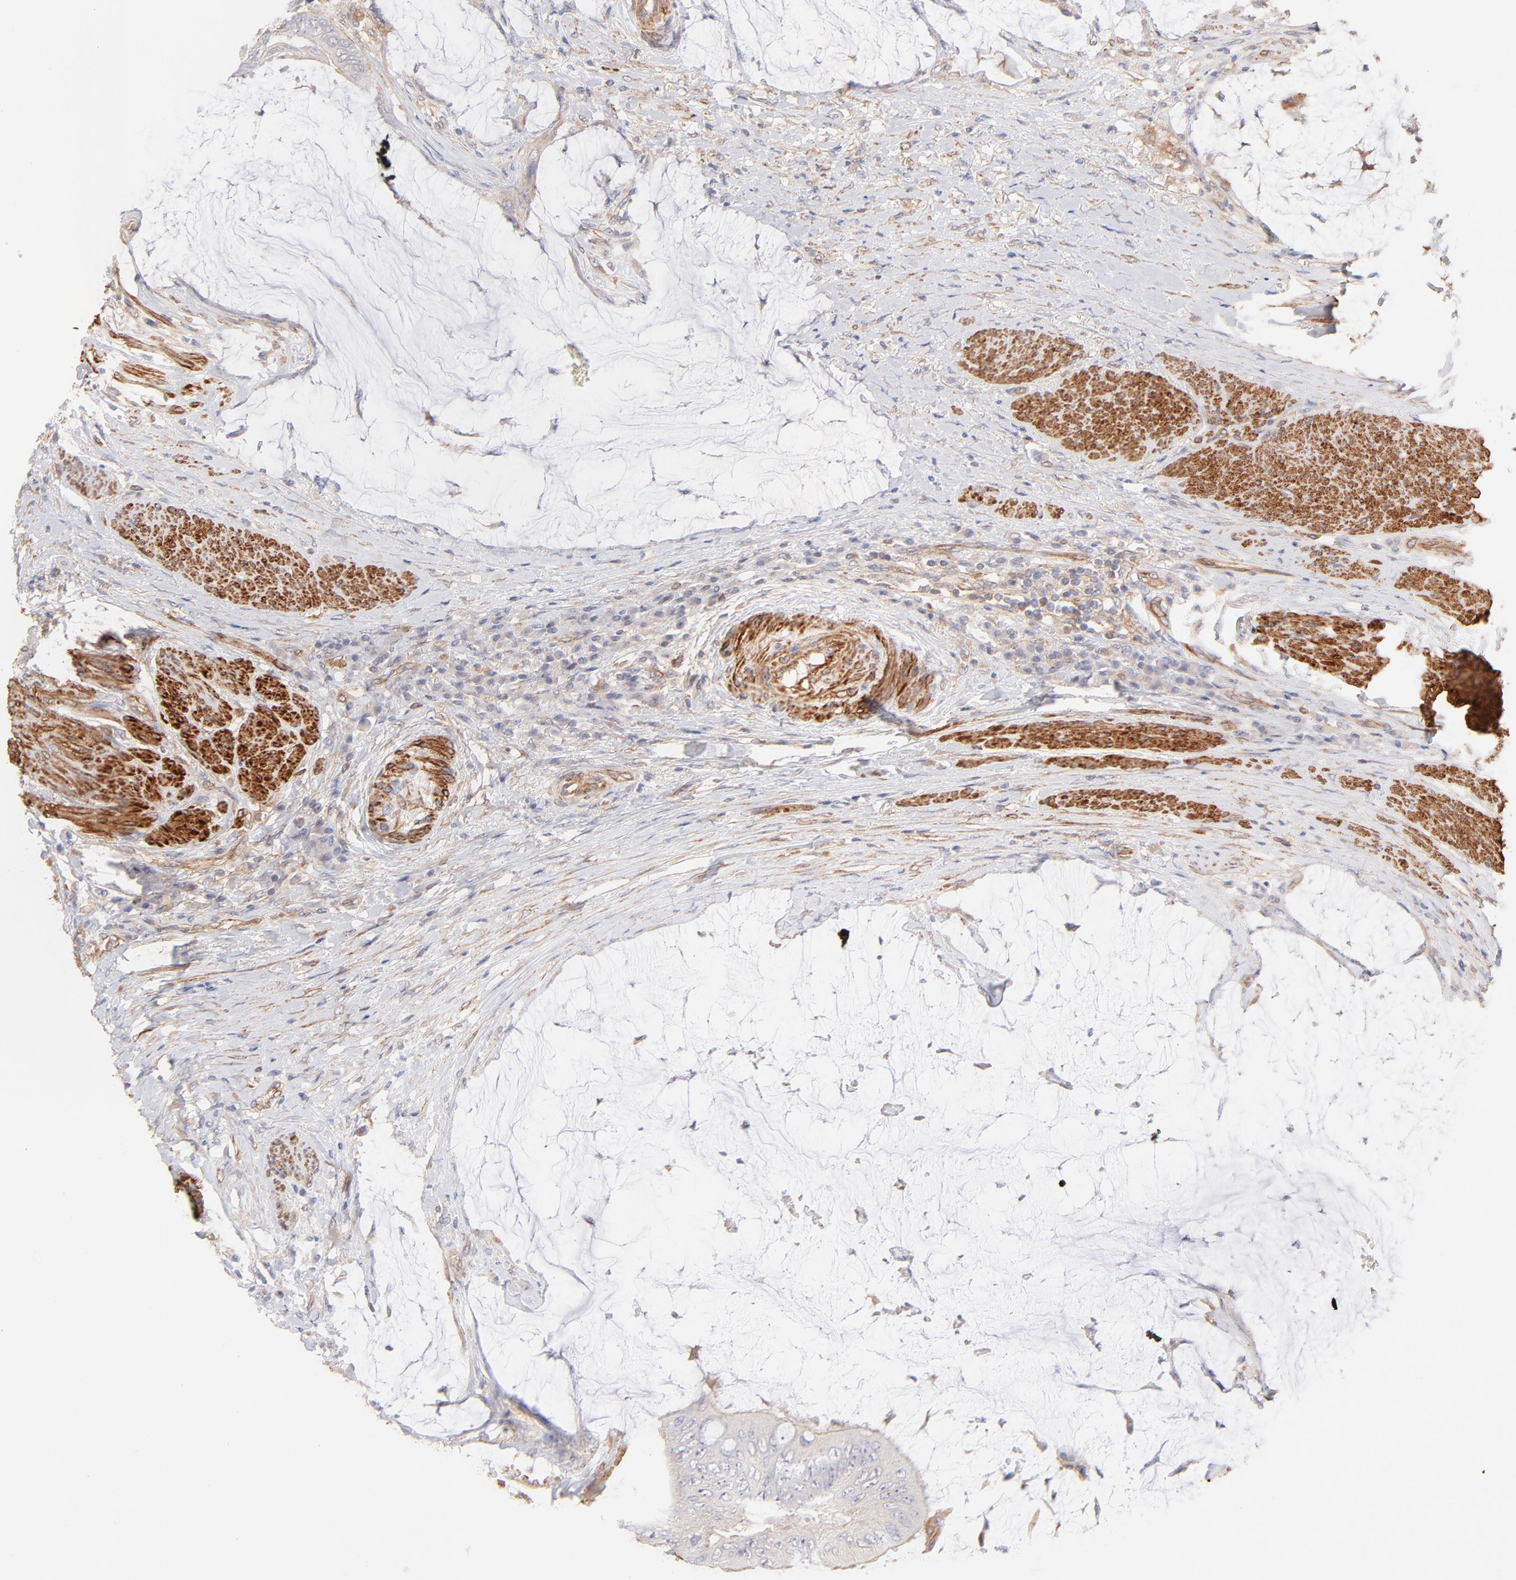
{"staining": {"intensity": "negative", "quantity": "none", "location": "none"}, "tissue": "colorectal cancer", "cell_type": "Tumor cells", "image_type": "cancer", "snomed": [{"axis": "morphology", "description": "Normal tissue, NOS"}, {"axis": "morphology", "description": "Adenocarcinoma, NOS"}, {"axis": "topography", "description": "Rectum"}, {"axis": "topography", "description": "Peripheral nerve tissue"}], "caption": "DAB immunohistochemical staining of human adenocarcinoma (colorectal) shows no significant positivity in tumor cells. (DAB immunohistochemistry (IHC) with hematoxylin counter stain).", "gene": "LDLRAP1", "patient": {"sex": "female", "age": 77}}